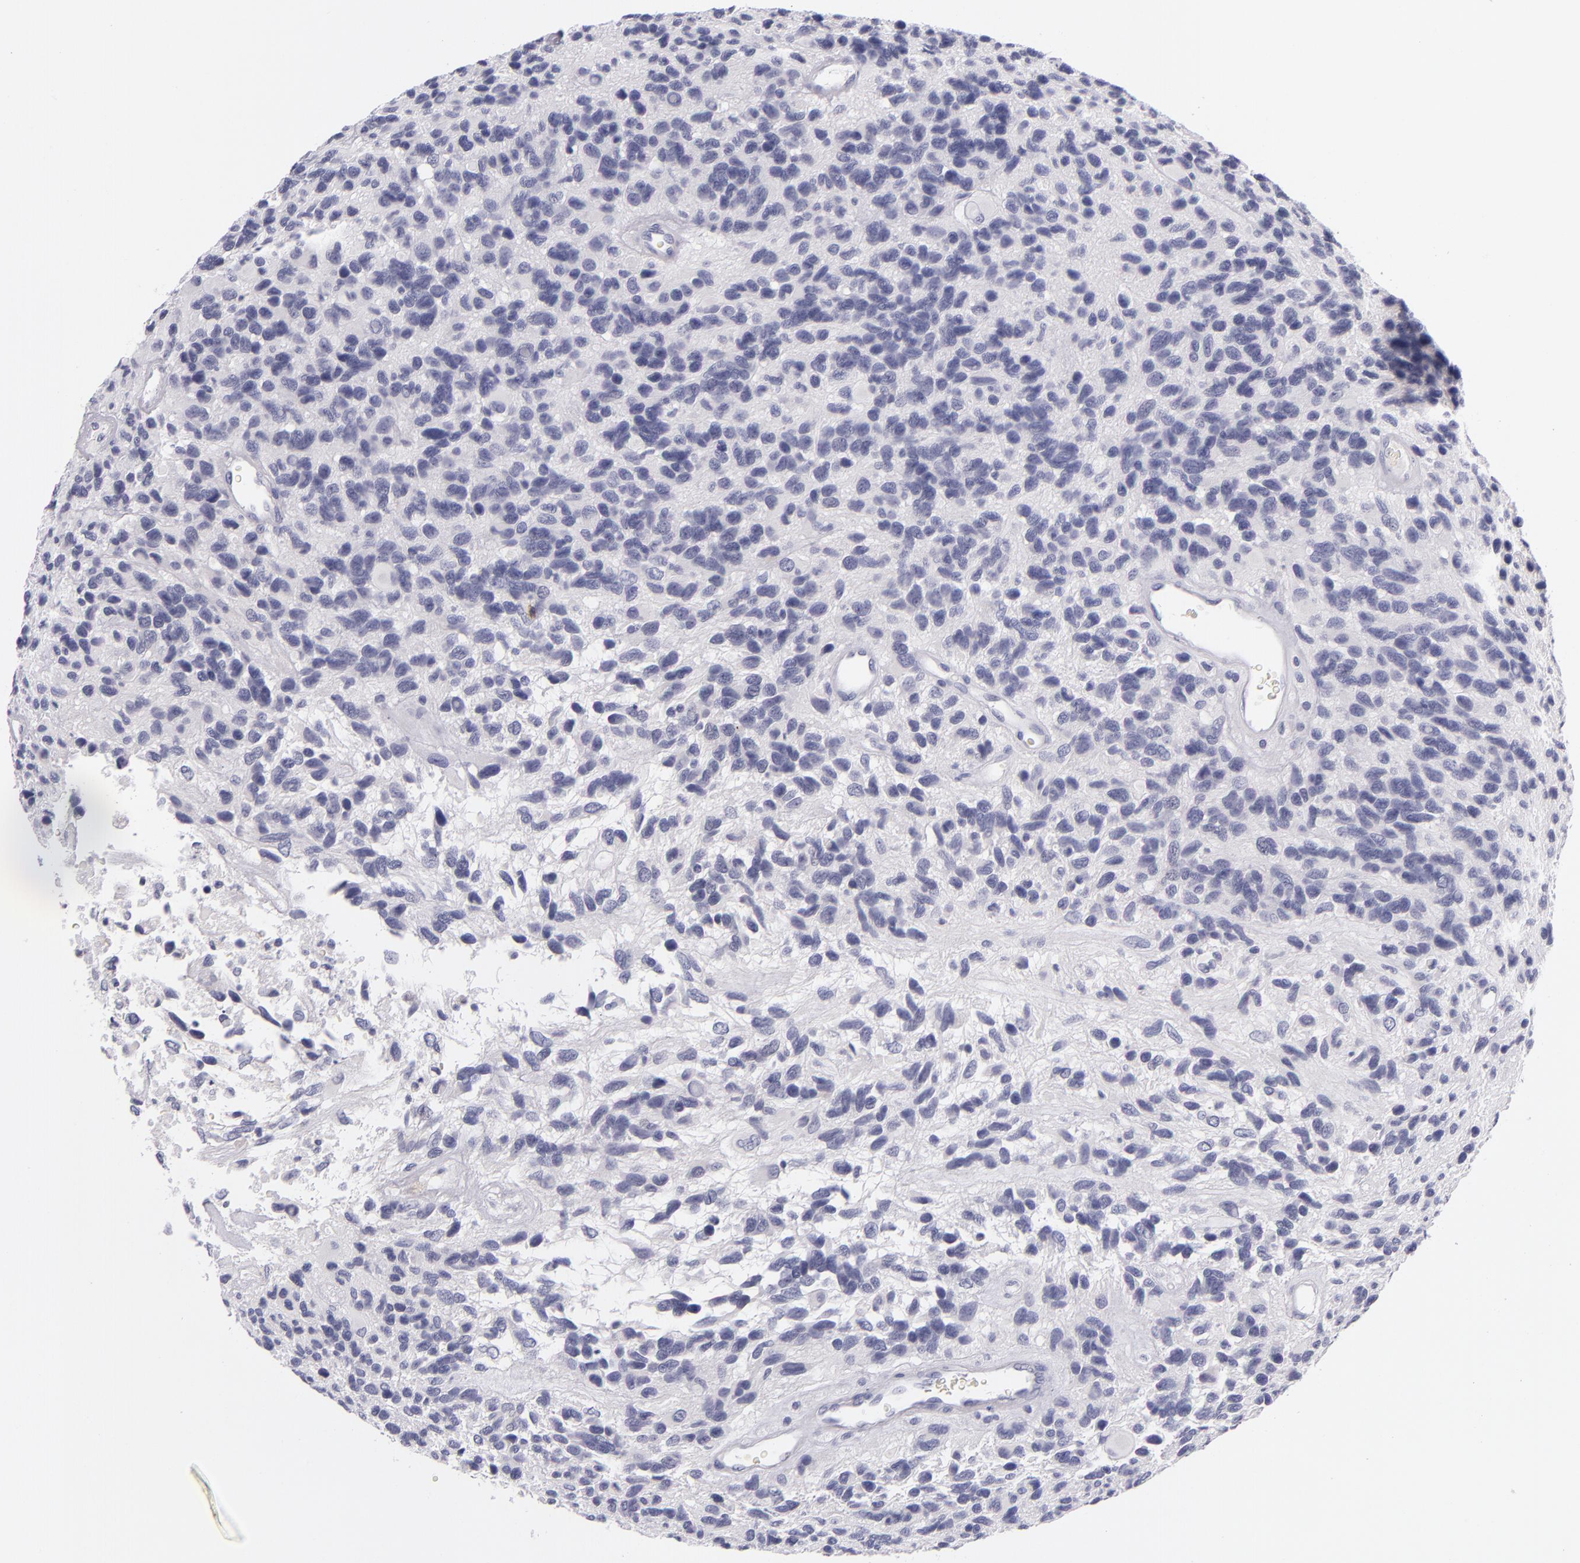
{"staining": {"intensity": "negative", "quantity": "none", "location": "none"}, "tissue": "glioma", "cell_type": "Tumor cells", "image_type": "cancer", "snomed": [{"axis": "morphology", "description": "Glioma, malignant, High grade"}, {"axis": "topography", "description": "Brain"}], "caption": "Malignant glioma (high-grade) was stained to show a protein in brown. There is no significant positivity in tumor cells. (Stains: DAB immunohistochemistry (IHC) with hematoxylin counter stain, Microscopy: brightfield microscopy at high magnification).", "gene": "CD48", "patient": {"sex": "male", "age": 77}}